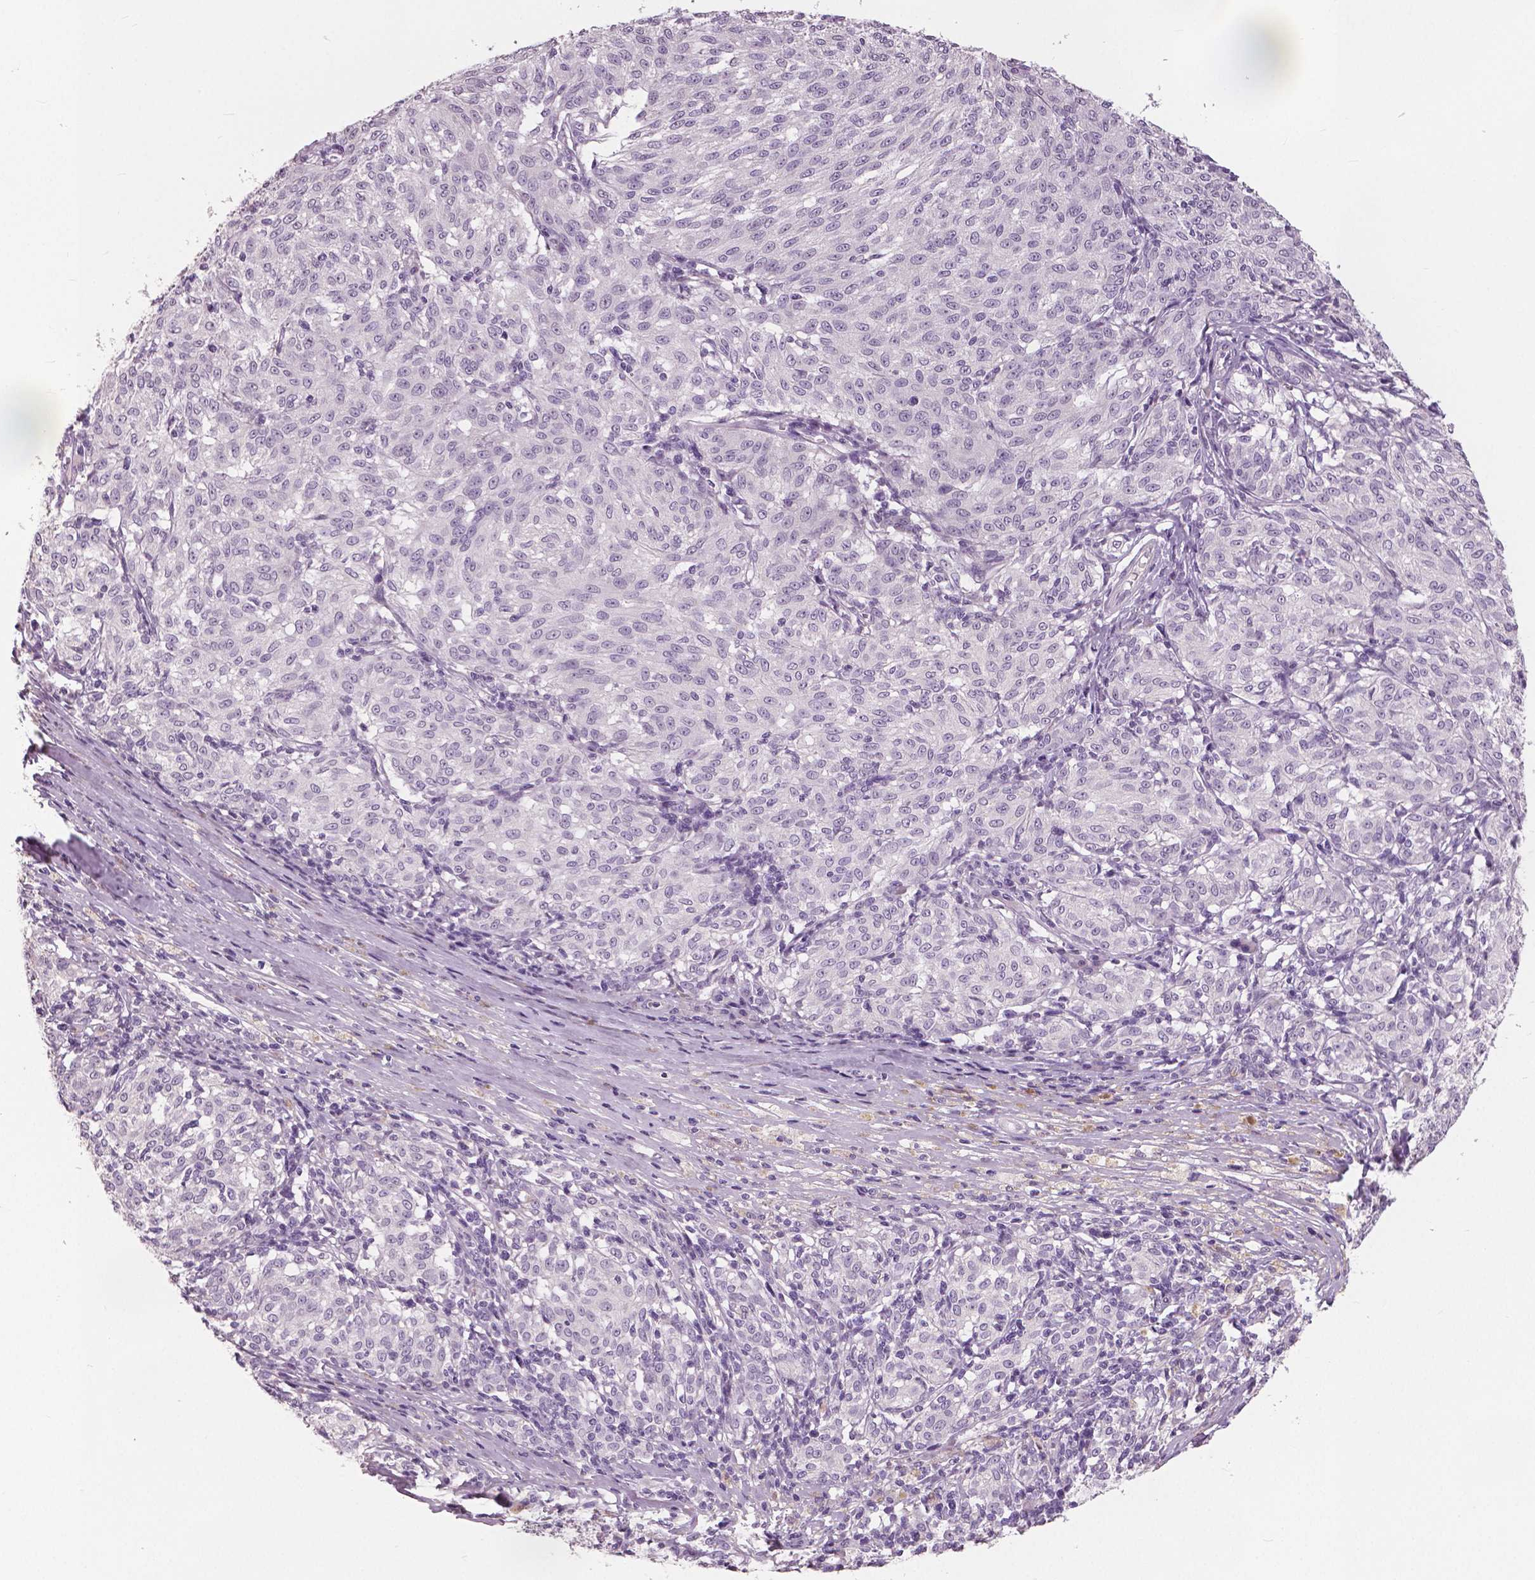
{"staining": {"intensity": "negative", "quantity": "none", "location": "none"}, "tissue": "melanoma", "cell_type": "Tumor cells", "image_type": "cancer", "snomed": [{"axis": "morphology", "description": "Malignant melanoma, NOS"}, {"axis": "topography", "description": "Skin"}], "caption": "Human melanoma stained for a protein using immunohistochemistry shows no staining in tumor cells.", "gene": "NECAB1", "patient": {"sex": "female", "age": 72}}